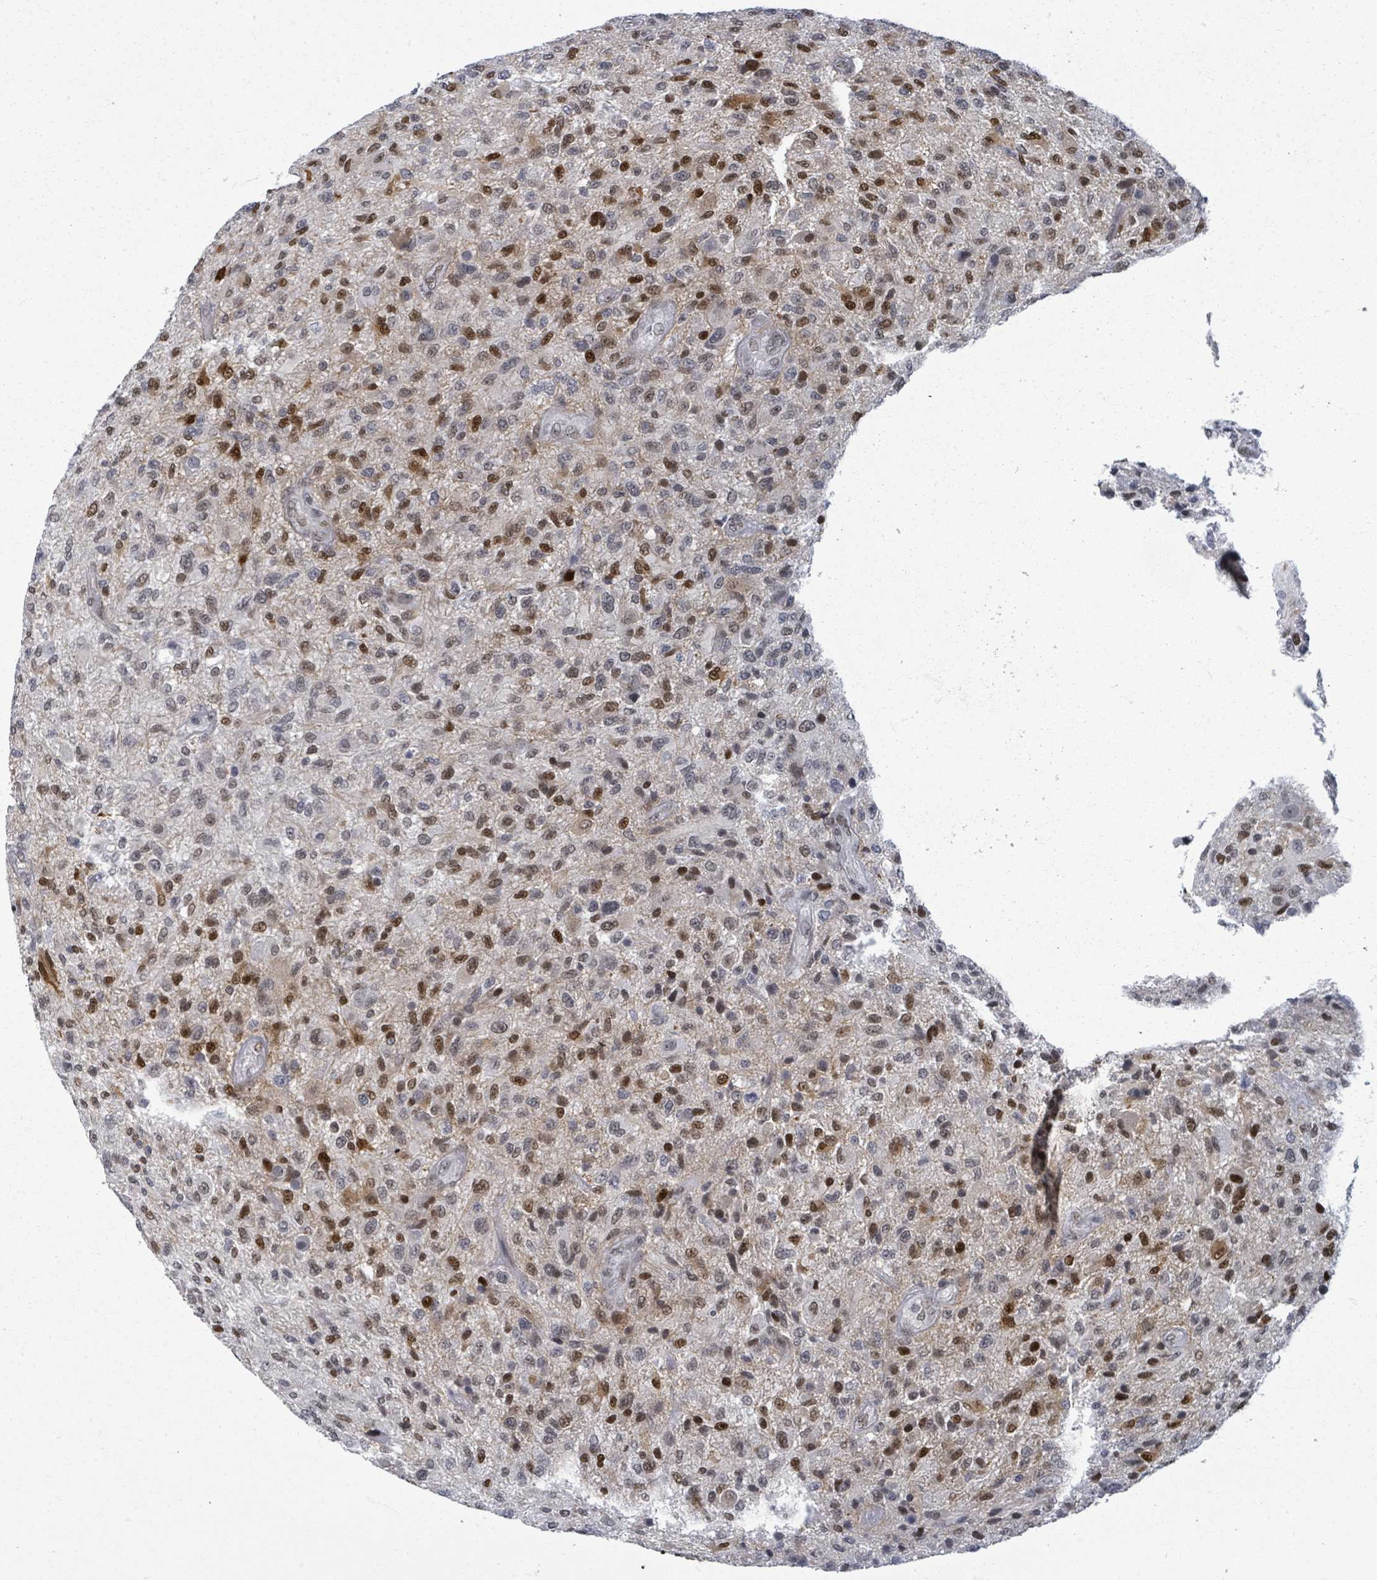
{"staining": {"intensity": "strong", "quantity": "25%-75%", "location": "nuclear"}, "tissue": "glioma", "cell_type": "Tumor cells", "image_type": "cancer", "snomed": [{"axis": "morphology", "description": "Glioma, malignant, High grade"}, {"axis": "topography", "description": "Brain"}], "caption": "A histopathology image of malignant glioma (high-grade) stained for a protein displays strong nuclear brown staining in tumor cells. The protein is shown in brown color, while the nuclei are stained blue.", "gene": "ERCC5", "patient": {"sex": "male", "age": 47}}